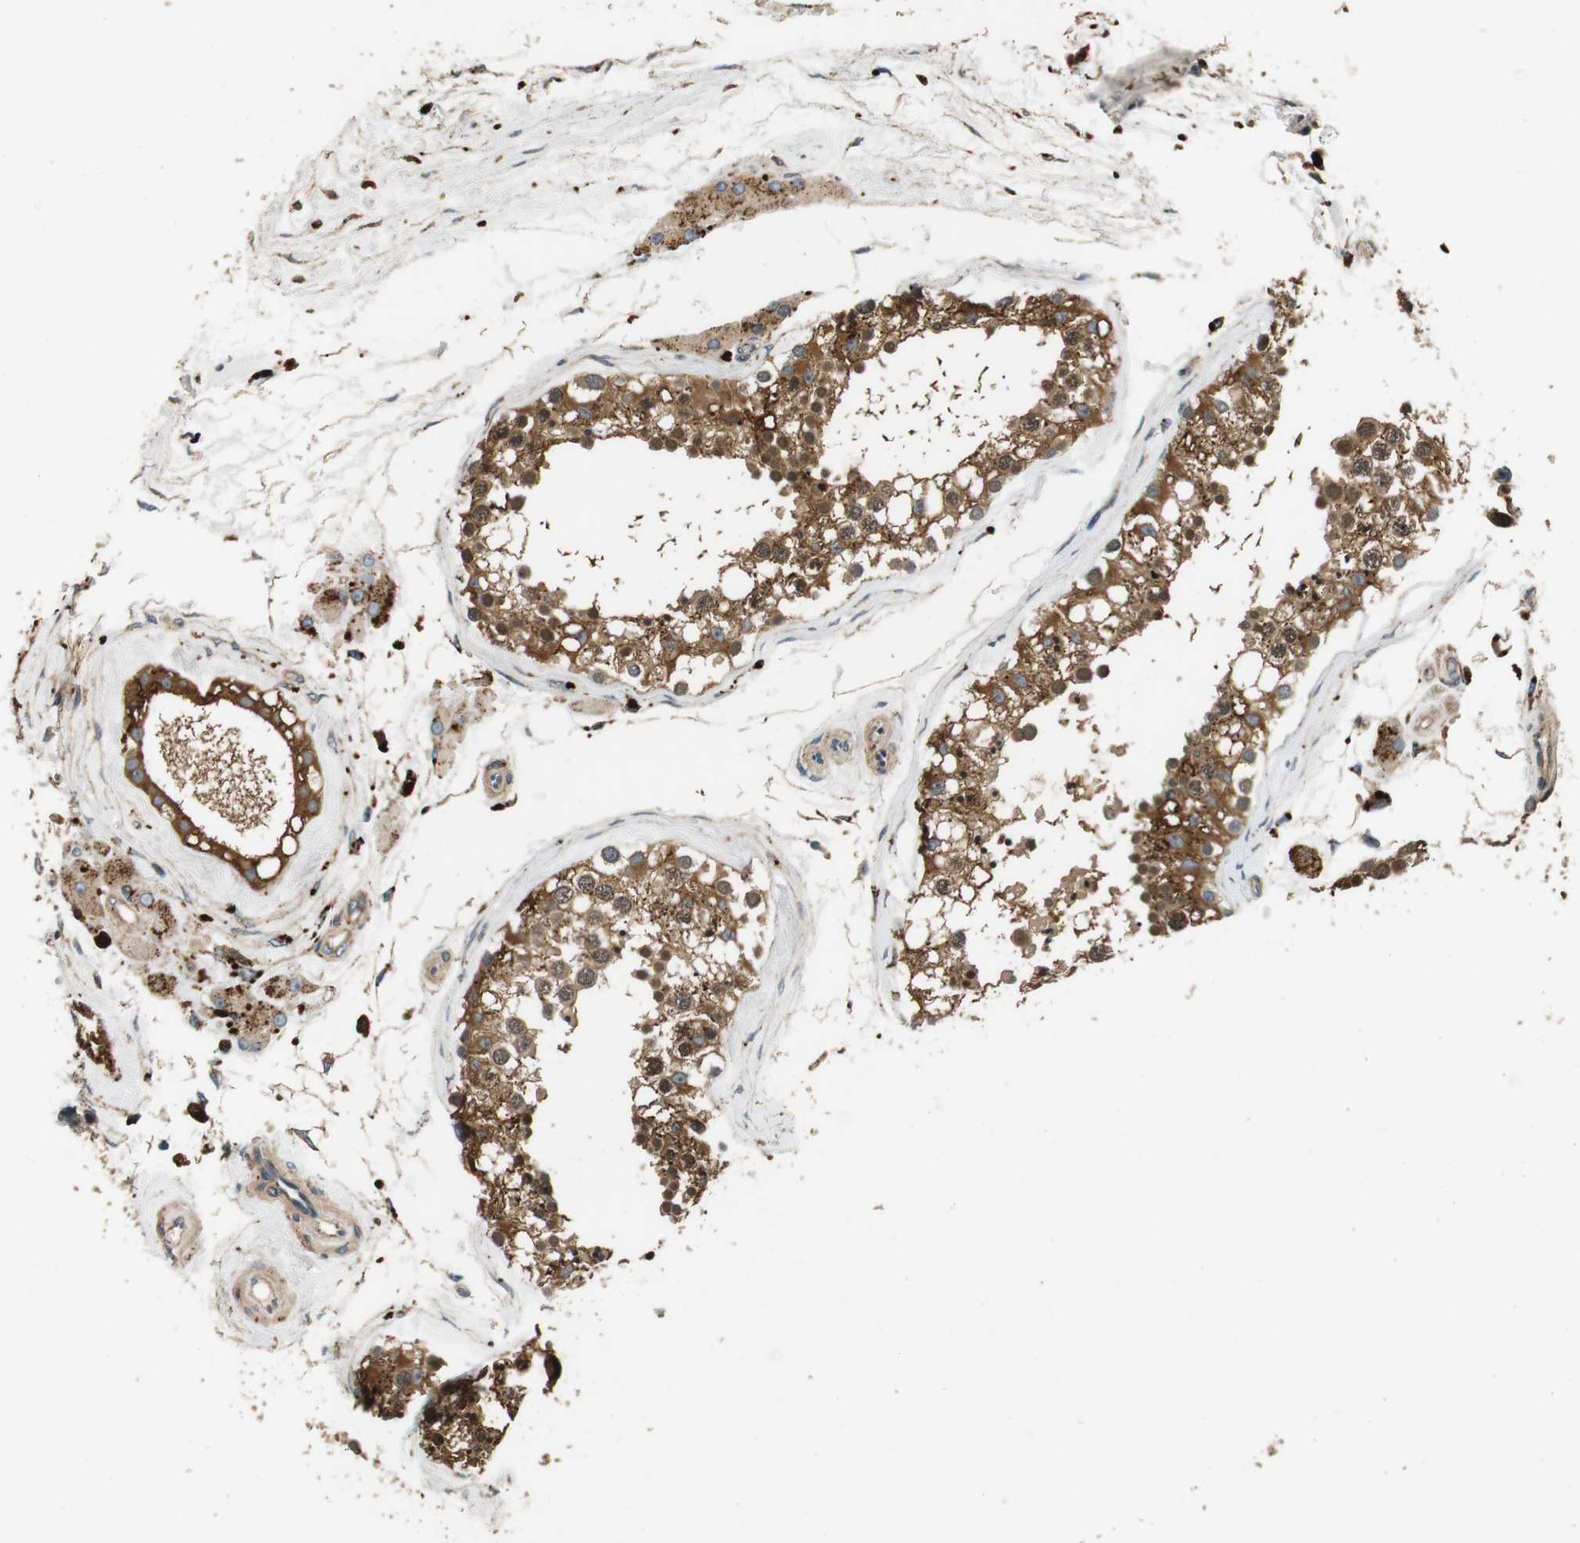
{"staining": {"intensity": "moderate", "quantity": ">75%", "location": "cytoplasmic/membranous,nuclear"}, "tissue": "testis", "cell_type": "Cells in seminiferous ducts", "image_type": "normal", "snomed": [{"axis": "morphology", "description": "Normal tissue, NOS"}, {"axis": "topography", "description": "Testis"}], "caption": "A brown stain shows moderate cytoplasmic/membranous,nuclear staining of a protein in cells in seminiferous ducts of normal human testis.", "gene": "TXNRD1", "patient": {"sex": "male", "age": 68}}